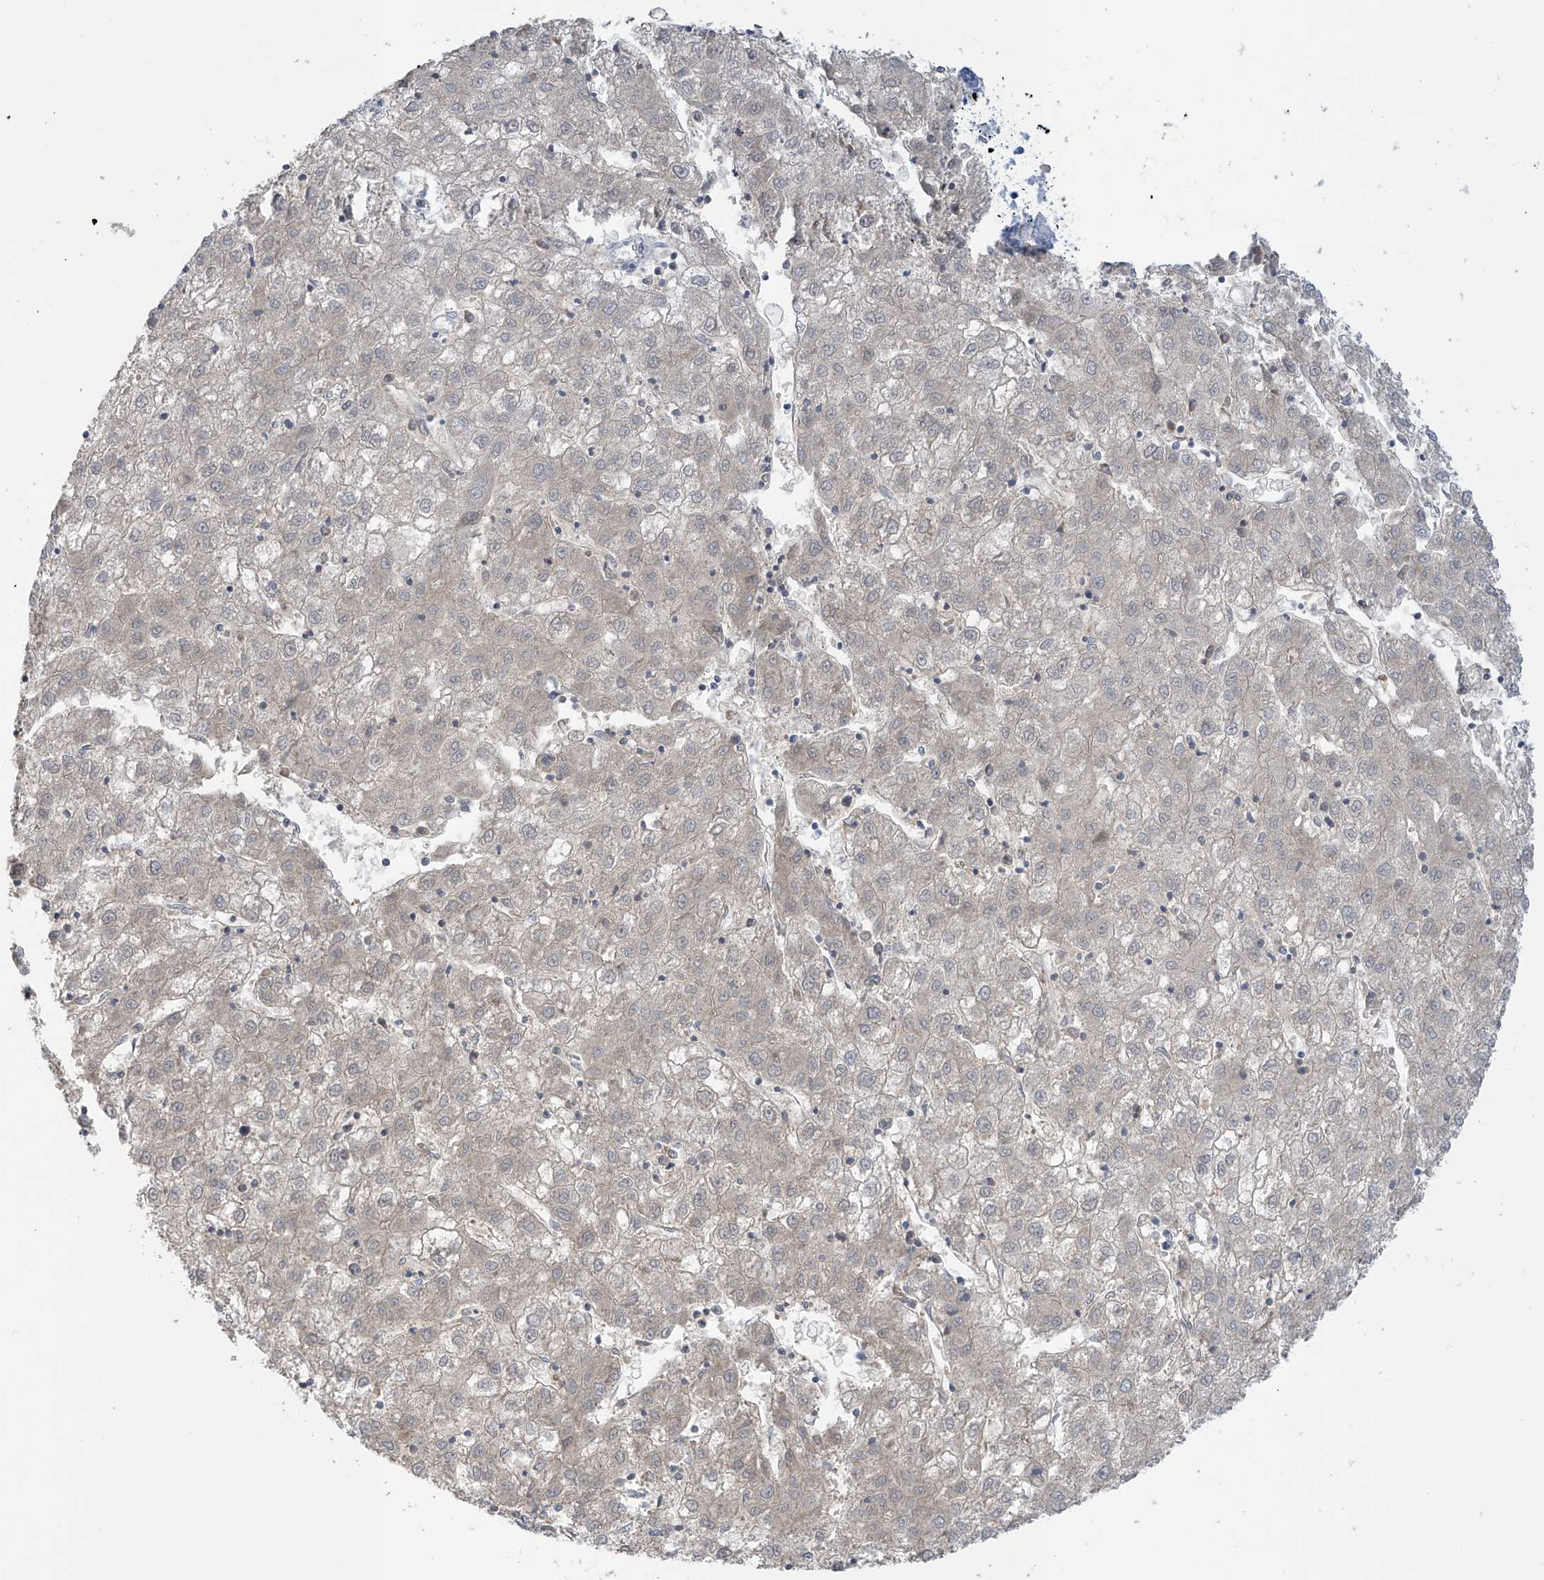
{"staining": {"intensity": "negative", "quantity": "none", "location": "none"}, "tissue": "liver cancer", "cell_type": "Tumor cells", "image_type": "cancer", "snomed": [{"axis": "morphology", "description": "Carcinoma, Hepatocellular, NOS"}, {"axis": "topography", "description": "Liver"}], "caption": "Tumor cells show no significant expression in liver cancer (hepatocellular carcinoma).", "gene": "TRMT2B", "patient": {"sex": "male", "age": 72}}